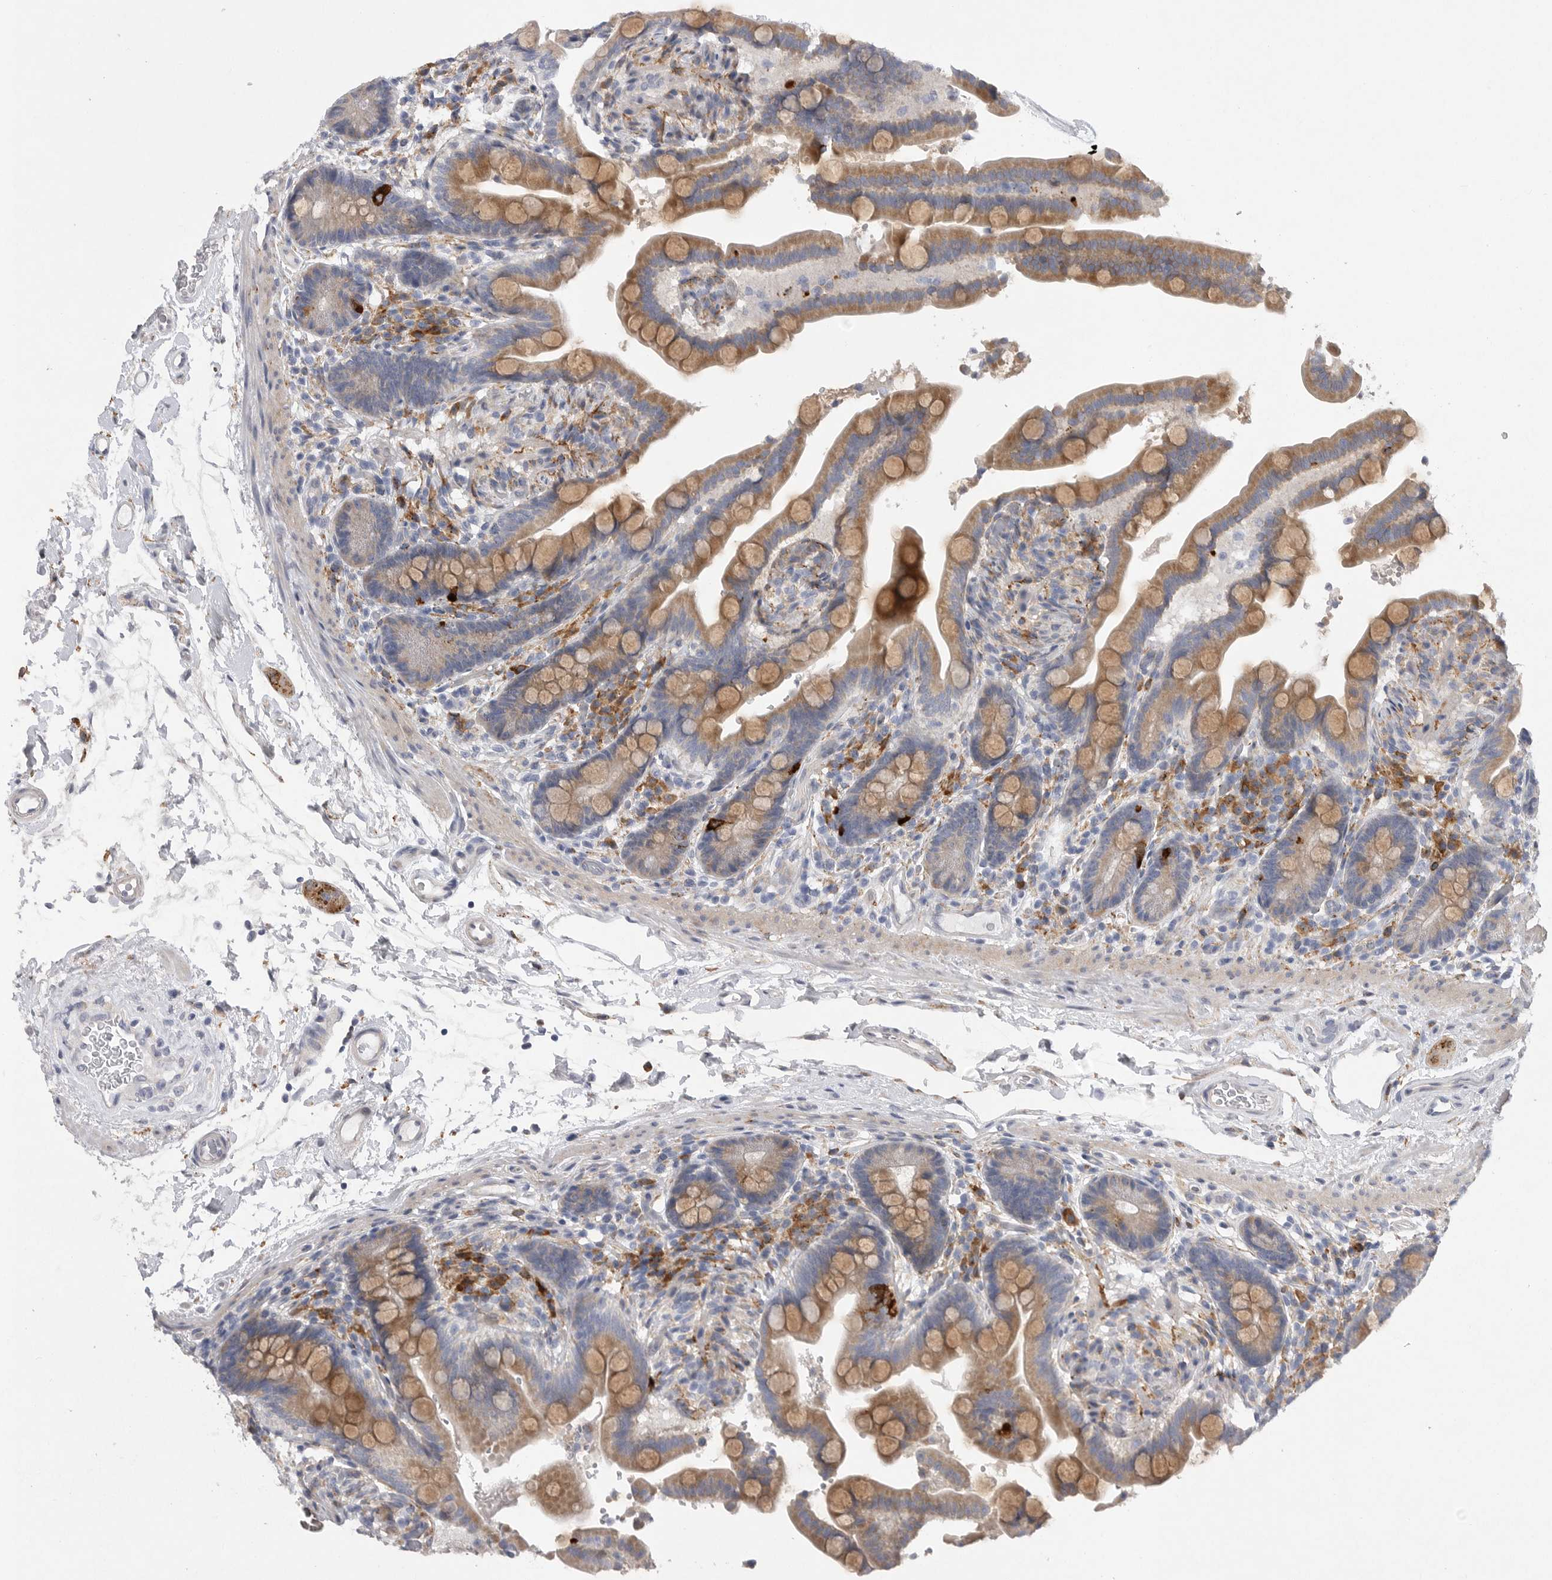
{"staining": {"intensity": "negative", "quantity": "none", "location": "none"}, "tissue": "colon", "cell_type": "Endothelial cells", "image_type": "normal", "snomed": [{"axis": "morphology", "description": "Normal tissue, NOS"}, {"axis": "topography", "description": "Smooth muscle"}, {"axis": "topography", "description": "Colon"}], "caption": "Immunohistochemical staining of benign human colon reveals no significant expression in endothelial cells. Nuclei are stained in blue.", "gene": "EDEM3", "patient": {"sex": "male", "age": 73}}